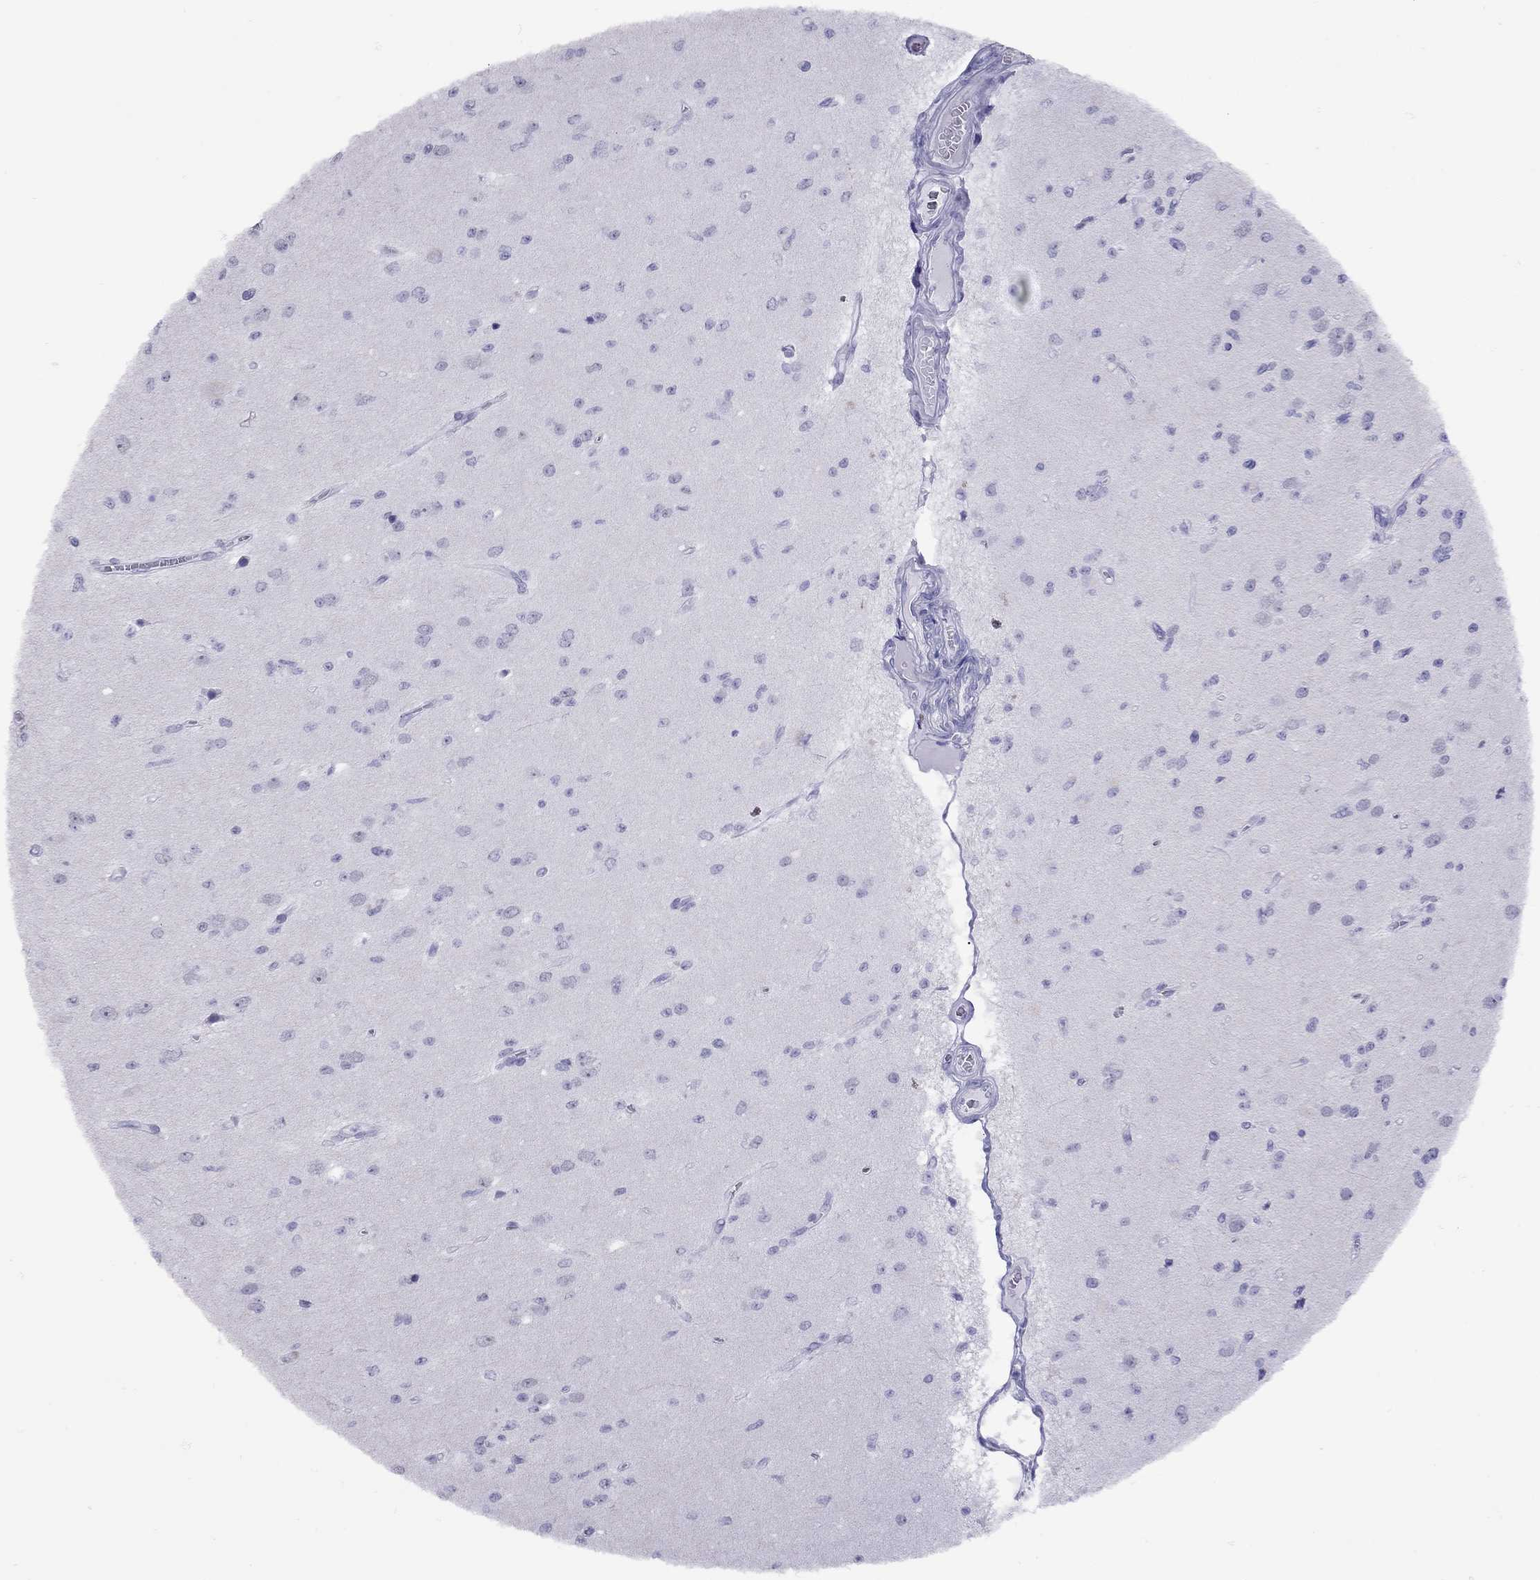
{"staining": {"intensity": "negative", "quantity": "none", "location": "none"}, "tissue": "glioma", "cell_type": "Tumor cells", "image_type": "cancer", "snomed": [{"axis": "morphology", "description": "Glioma, malignant, Low grade"}, {"axis": "topography", "description": "Brain"}], "caption": "IHC of glioma shows no staining in tumor cells.", "gene": "LYAR", "patient": {"sex": "female", "age": 45}}